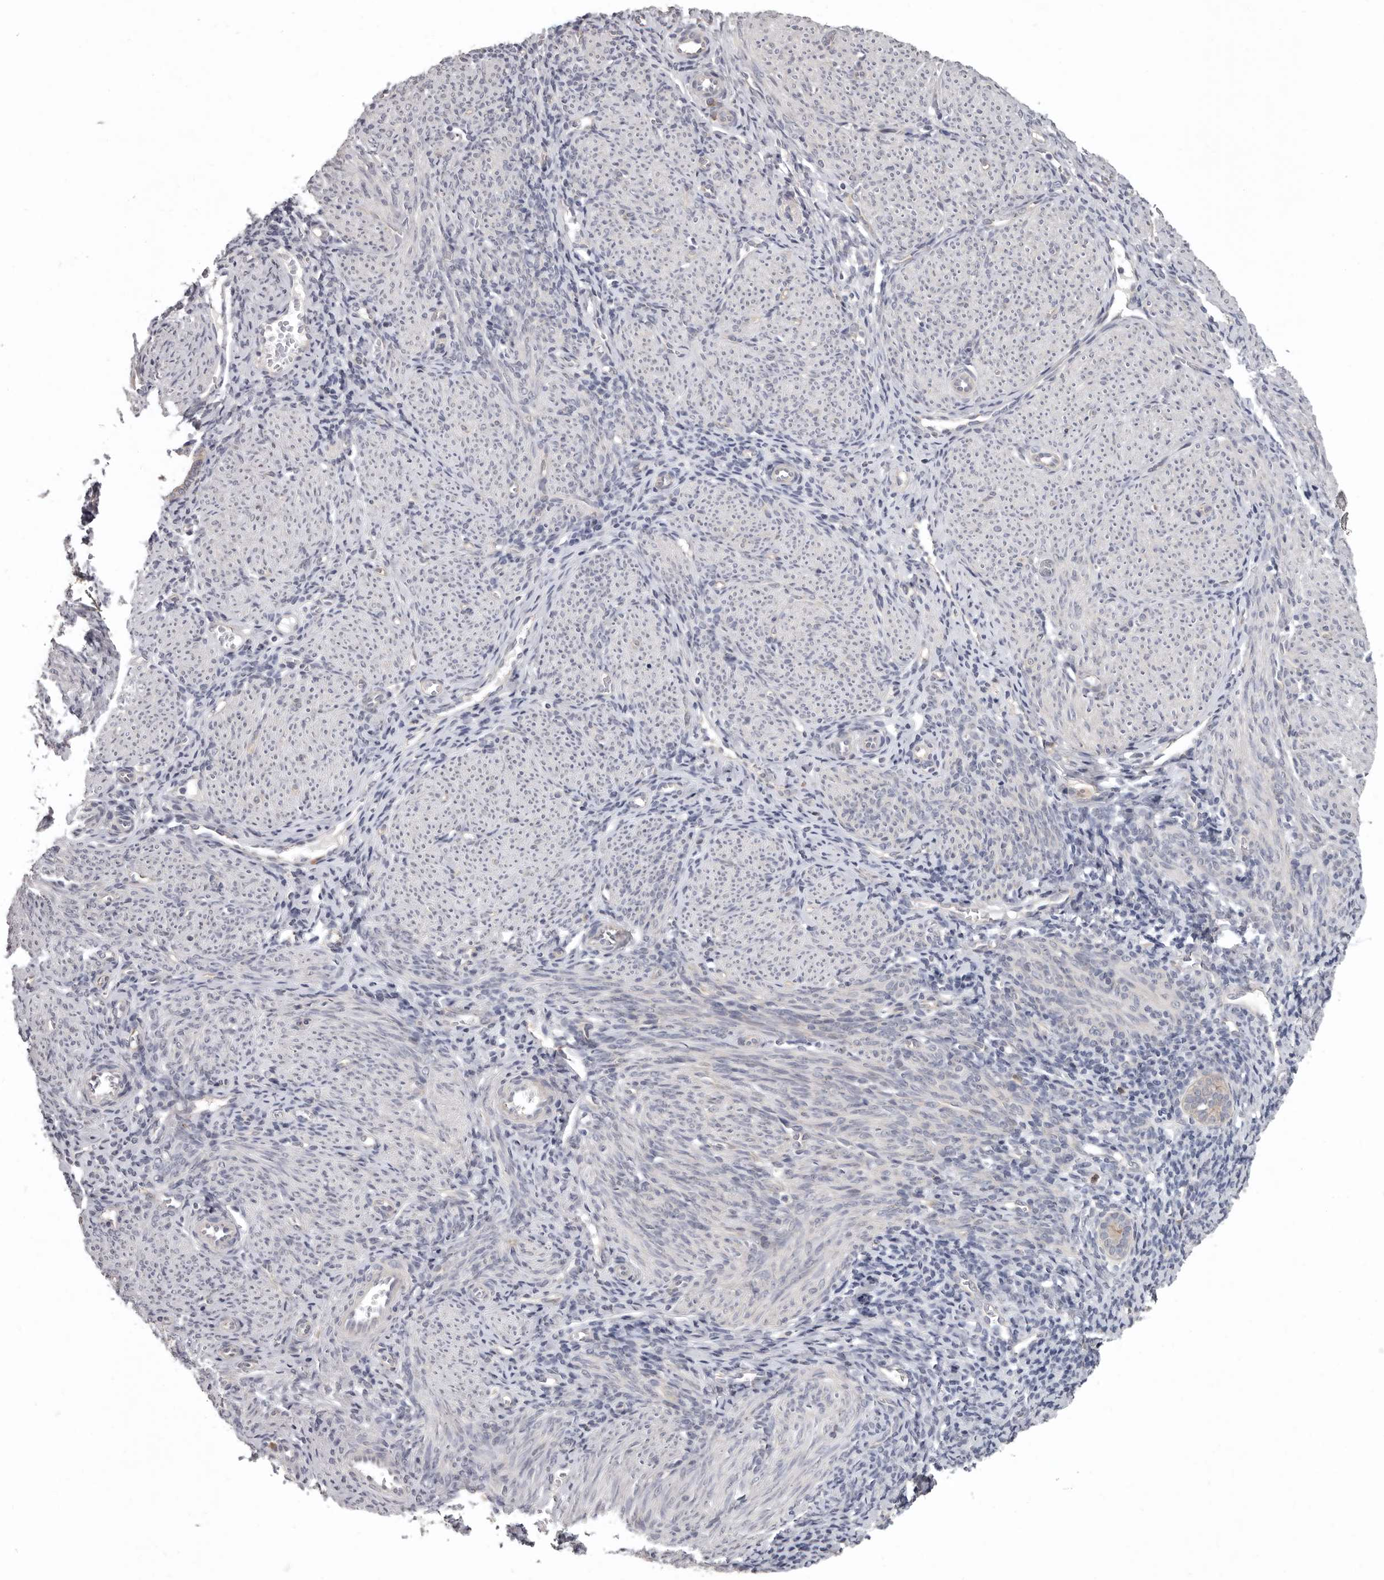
{"staining": {"intensity": "negative", "quantity": "none", "location": "none"}, "tissue": "endometrium", "cell_type": "Cells in endometrial stroma", "image_type": "normal", "snomed": [{"axis": "morphology", "description": "Normal tissue, NOS"}, {"axis": "morphology", "description": "Adenocarcinoma, NOS"}, {"axis": "topography", "description": "Endometrium"}], "caption": "Immunohistochemistry (IHC) of unremarkable endometrium displays no staining in cells in endometrial stroma.", "gene": "RALGPS2", "patient": {"sex": "female", "age": 57}}